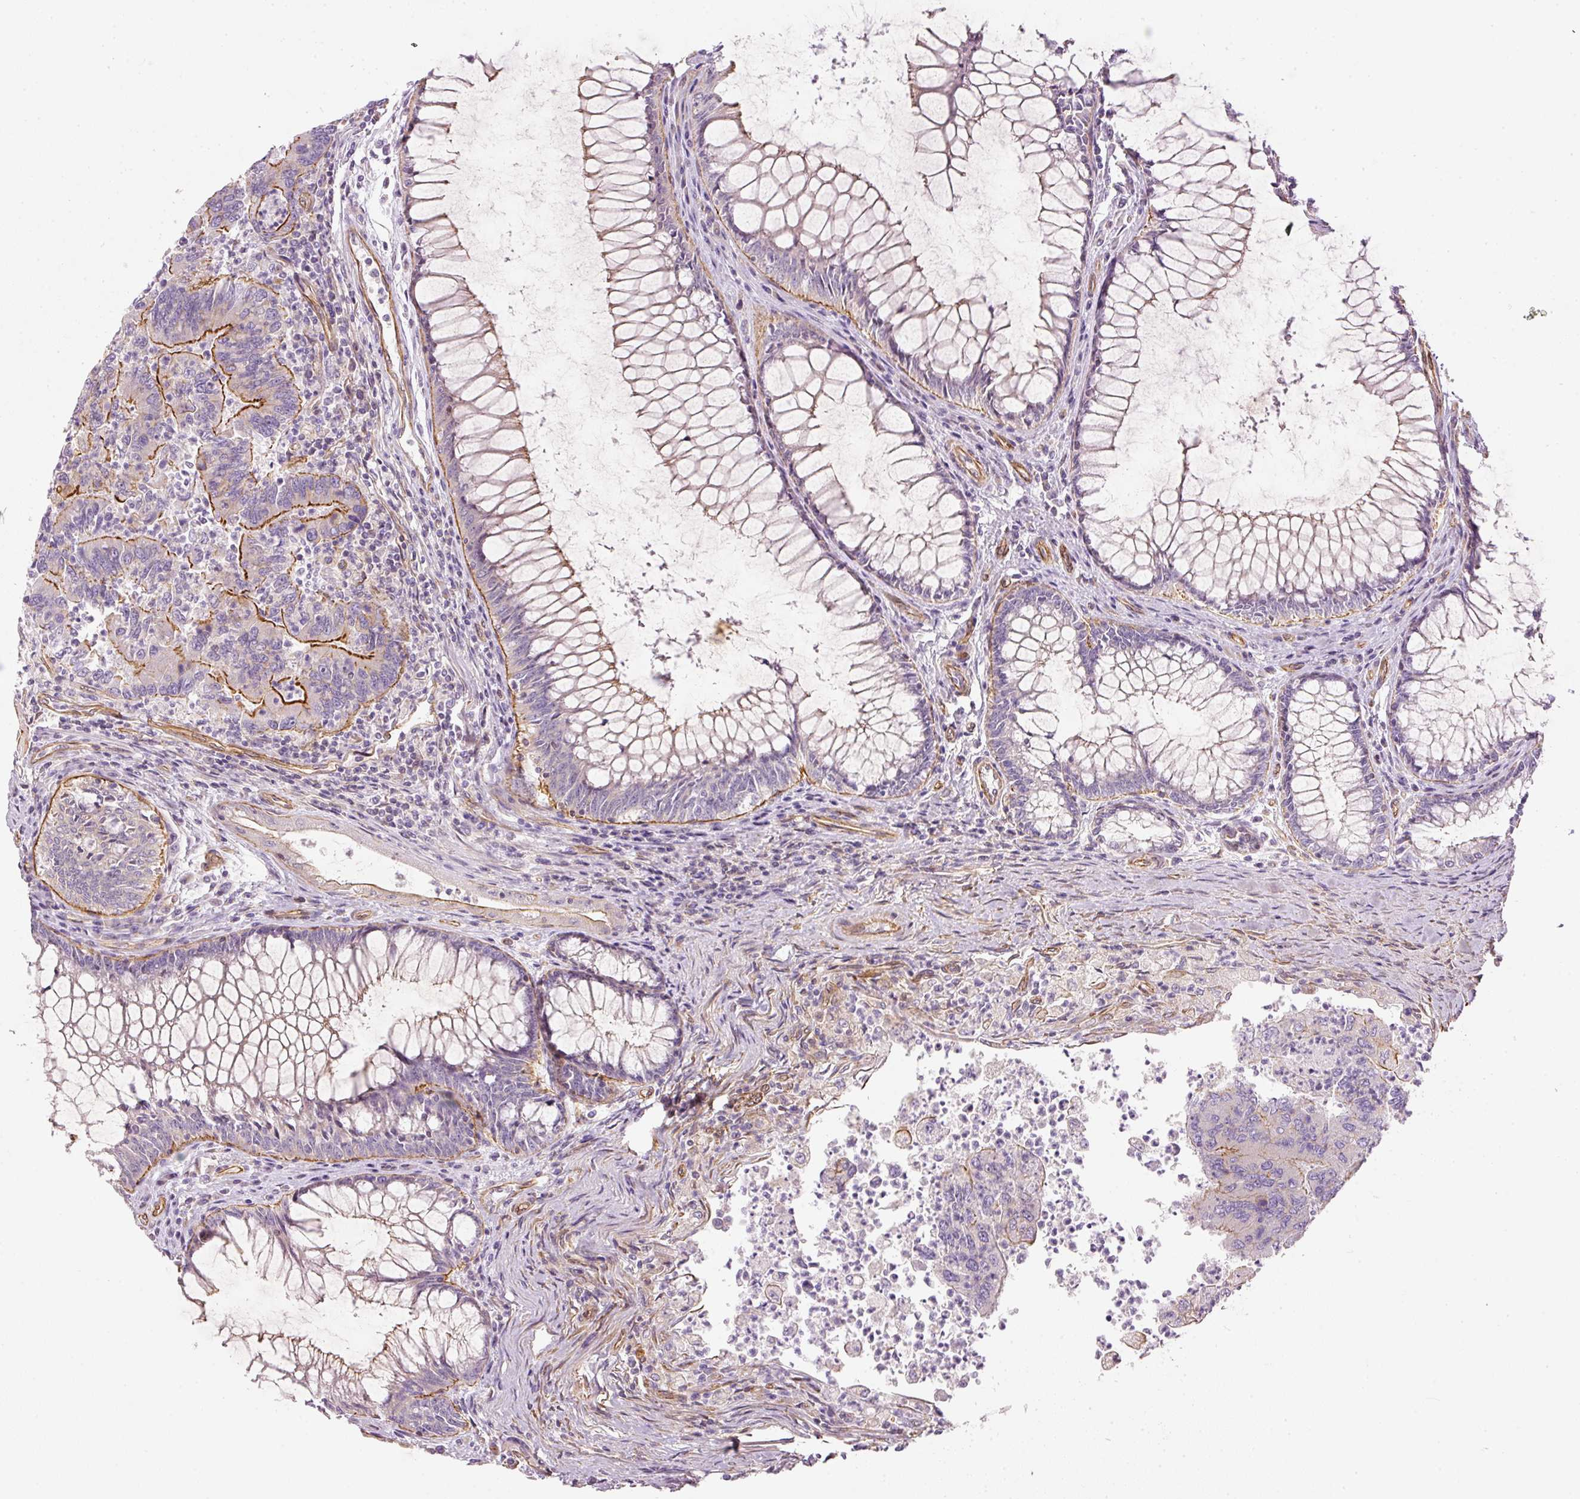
{"staining": {"intensity": "moderate", "quantity": "<25%", "location": "cytoplasmic/membranous"}, "tissue": "colorectal cancer", "cell_type": "Tumor cells", "image_type": "cancer", "snomed": [{"axis": "morphology", "description": "Adenocarcinoma, NOS"}, {"axis": "topography", "description": "Colon"}], "caption": "This is an image of IHC staining of colorectal cancer (adenocarcinoma), which shows moderate staining in the cytoplasmic/membranous of tumor cells.", "gene": "OSR2", "patient": {"sex": "female", "age": 67}}